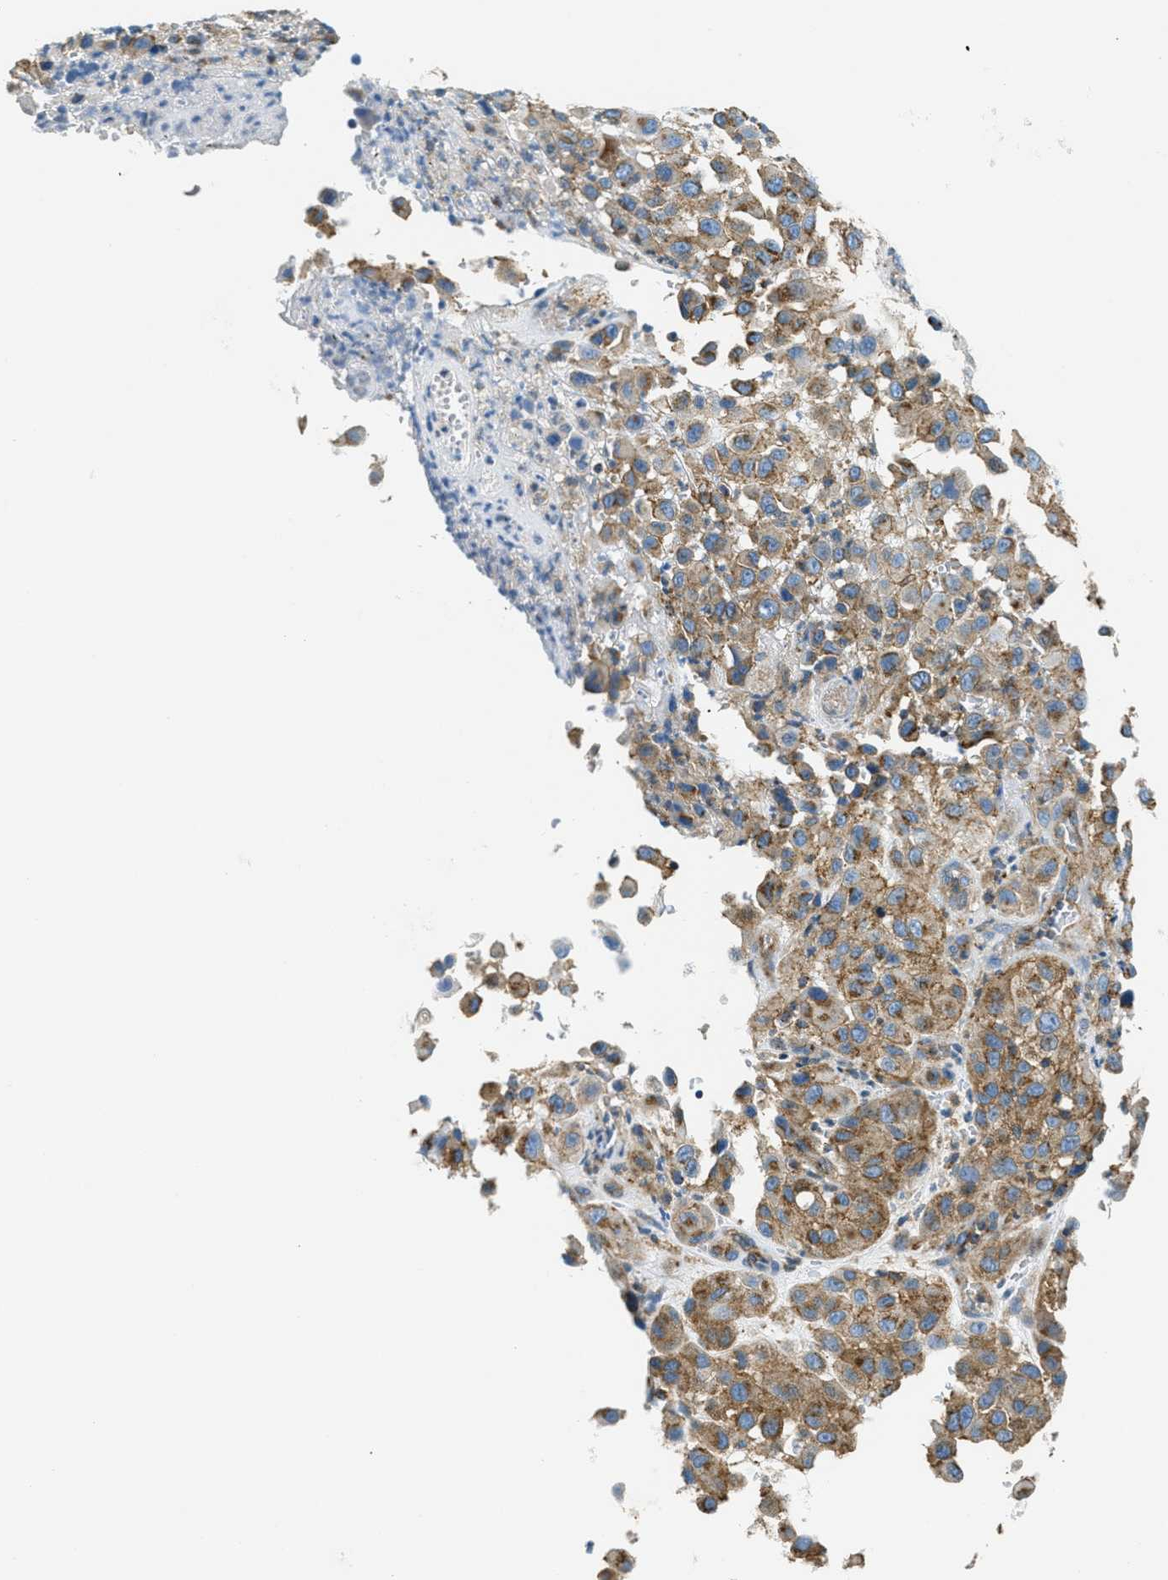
{"staining": {"intensity": "moderate", "quantity": ">75%", "location": "cytoplasmic/membranous"}, "tissue": "melanoma", "cell_type": "Tumor cells", "image_type": "cancer", "snomed": [{"axis": "morphology", "description": "Malignant melanoma, NOS"}, {"axis": "topography", "description": "Skin"}], "caption": "An immunohistochemistry (IHC) micrograph of tumor tissue is shown. Protein staining in brown highlights moderate cytoplasmic/membranous positivity in melanoma within tumor cells.", "gene": "AP2B1", "patient": {"sex": "female", "age": 21}}